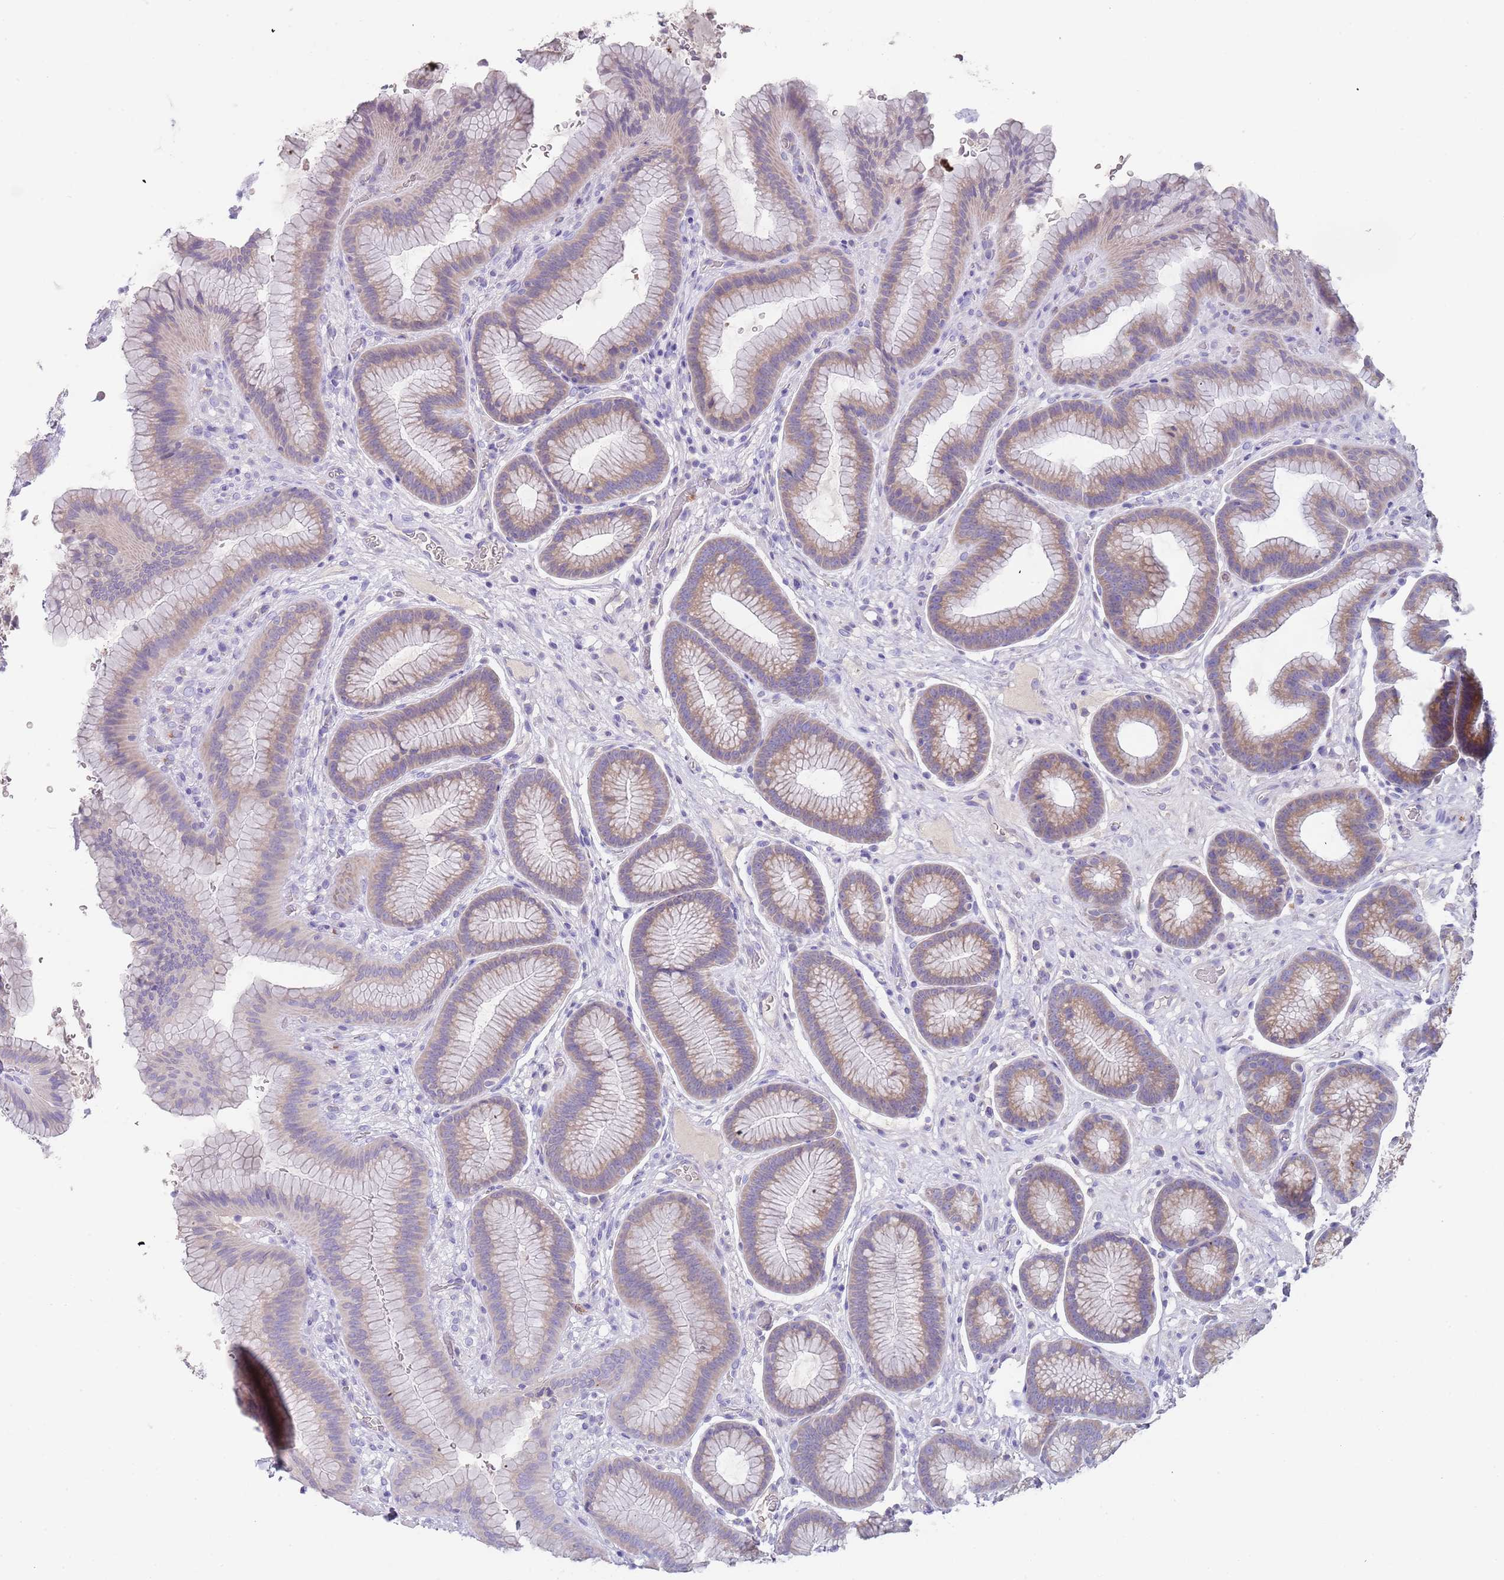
{"staining": {"intensity": "moderate", "quantity": "25%-75%", "location": "cytoplasmic/membranous"}, "tissue": "stomach", "cell_type": "Glandular cells", "image_type": "normal", "snomed": [{"axis": "morphology", "description": "Normal tissue, NOS"}, {"axis": "topography", "description": "Stomach"}], "caption": "Unremarkable stomach displays moderate cytoplasmic/membranous positivity in approximately 25%-75% of glandular cells (IHC, brightfield microscopy, high magnification)..", "gene": "TMEM251", "patient": {"sex": "male", "age": 42}}